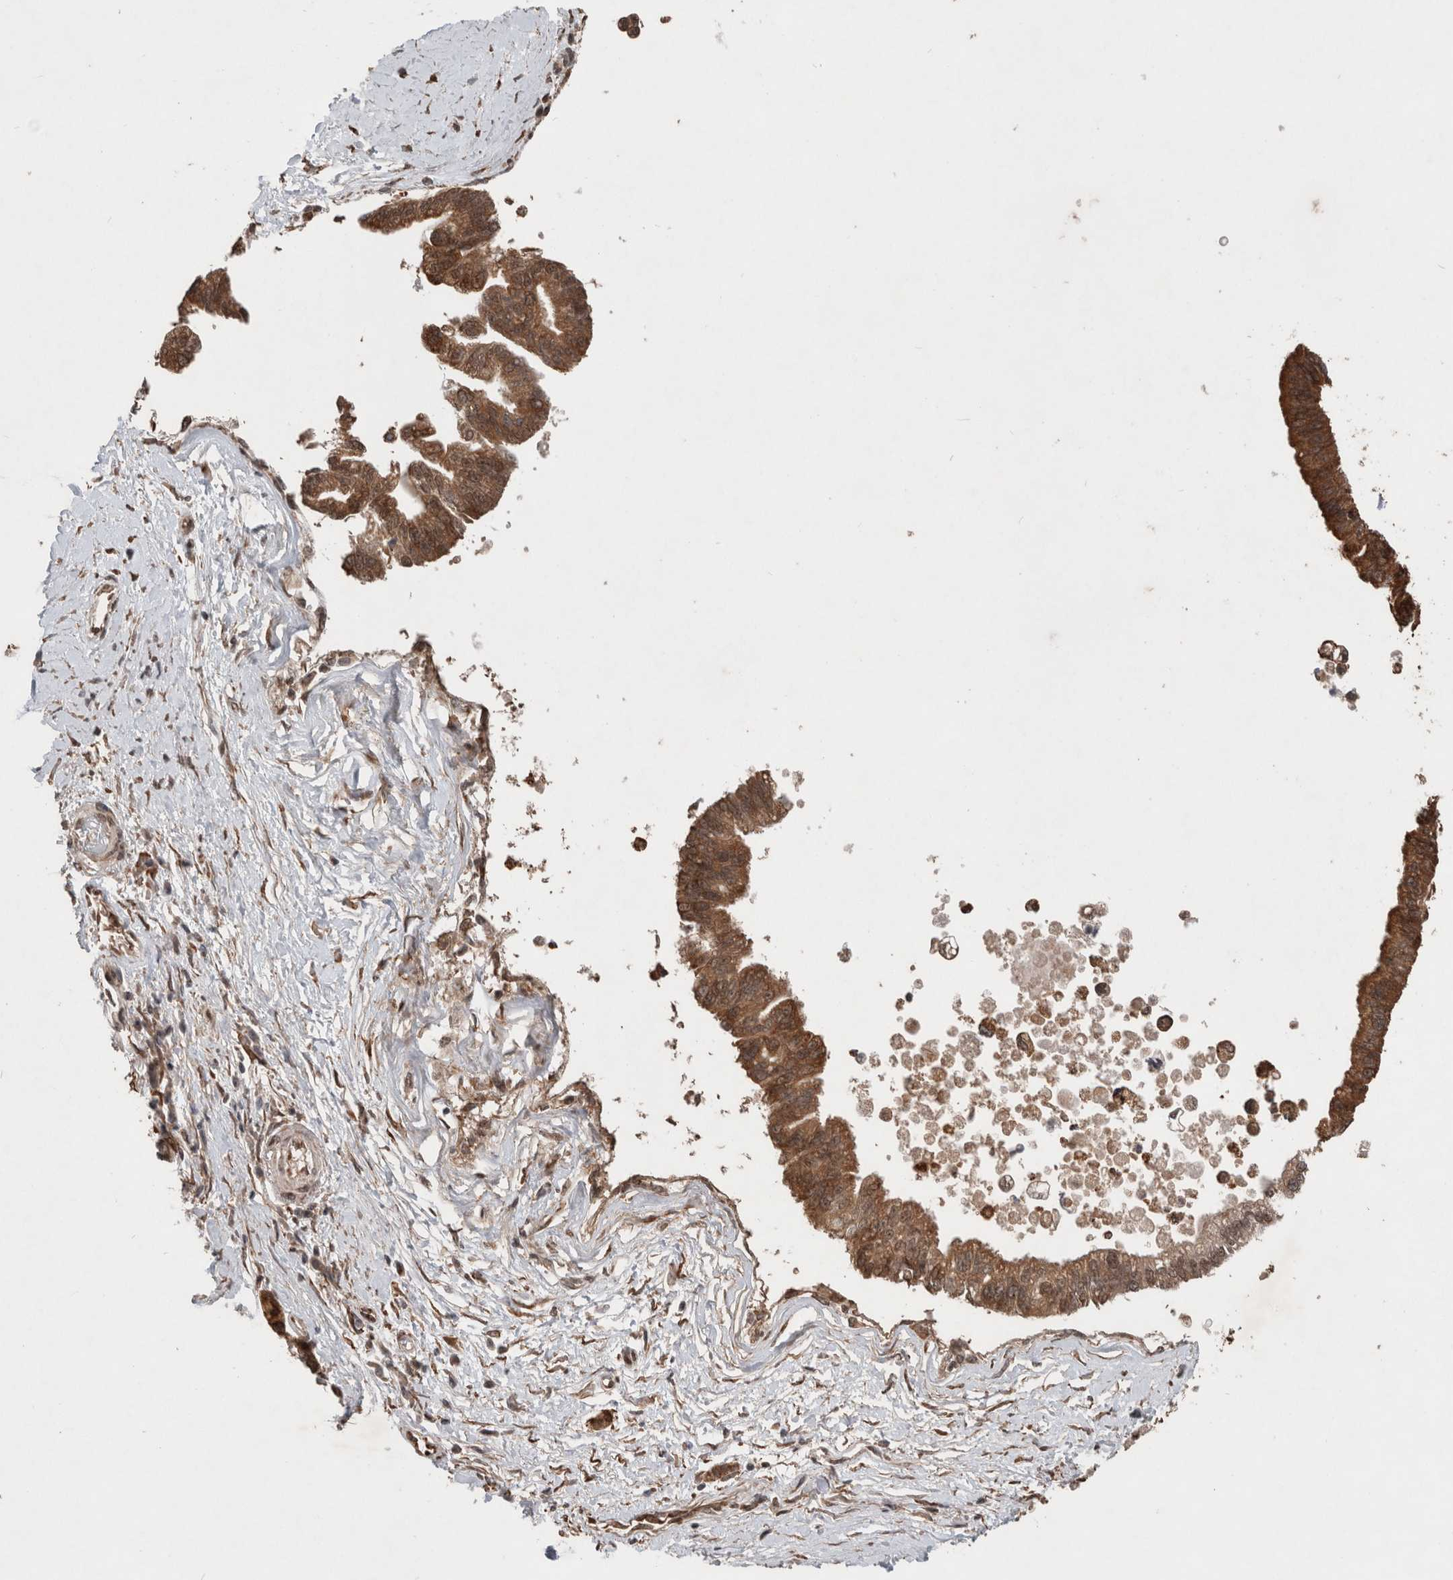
{"staining": {"intensity": "moderate", "quantity": ">75%", "location": "cytoplasmic/membranous,nuclear"}, "tissue": "pancreatic cancer", "cell_type": "Tumor cells", "image_type": "cancer", "snomed": [{"axis": "morphology", "description": "Adenocarcinoma, NOS"}, {"axis": "topography", "description": "Pancreas"}], "caption": "This is an image of immunohistochemistry (IHC) staining of pancreatic adenocarcinoma, which shows moderate positivity in the cytoplasmic/membranous and nuclear of tumor cells.", "gene": "GIMAP6", "patient": {"sex": "male", "age": 72}}